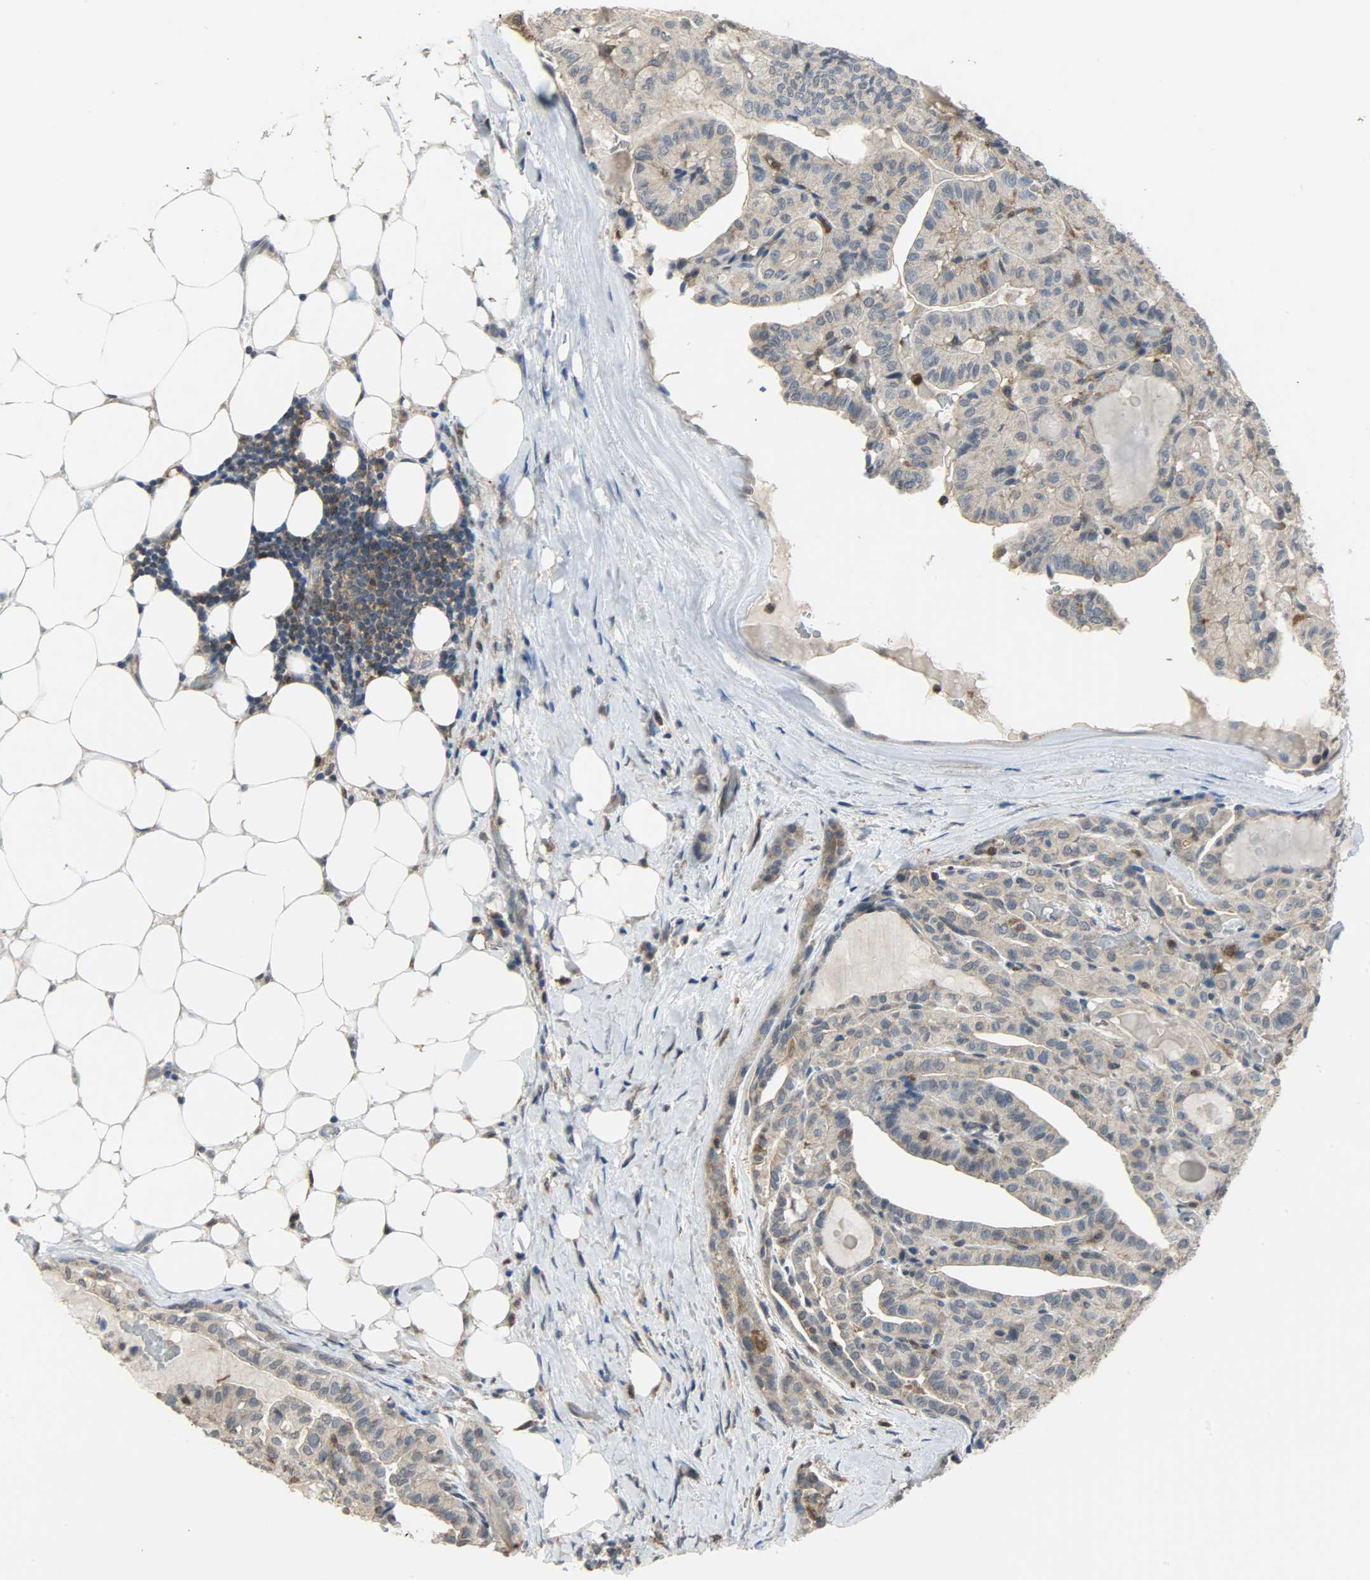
{"staining": {"intensity": "moderate", "quantity": ">75%", "location": "cytoplasmic/membranous"}, "tissue": "thyroid cancer", "cell_type": "Tumor cells", "image_type": "cancer", "snomed": [{"axis": "morphology", "description": "Papillary adenocarcinoma, NOS"}, {"axis": "topography", "description": "Thyroid gland"}], "caption": "Brown immunohistochemical staining in thyroid cancer reveals moderate cytoplasmic/membranous positivity in approximately >75% of tumor cells. The staining was performed using DAB to visualize the protein expression in brown, while the nuclei were stained in blue with hematoxylin (Magnification: 20x).", "gene": "TRIM21", "patient": {"sex": "male", "age": 77}}